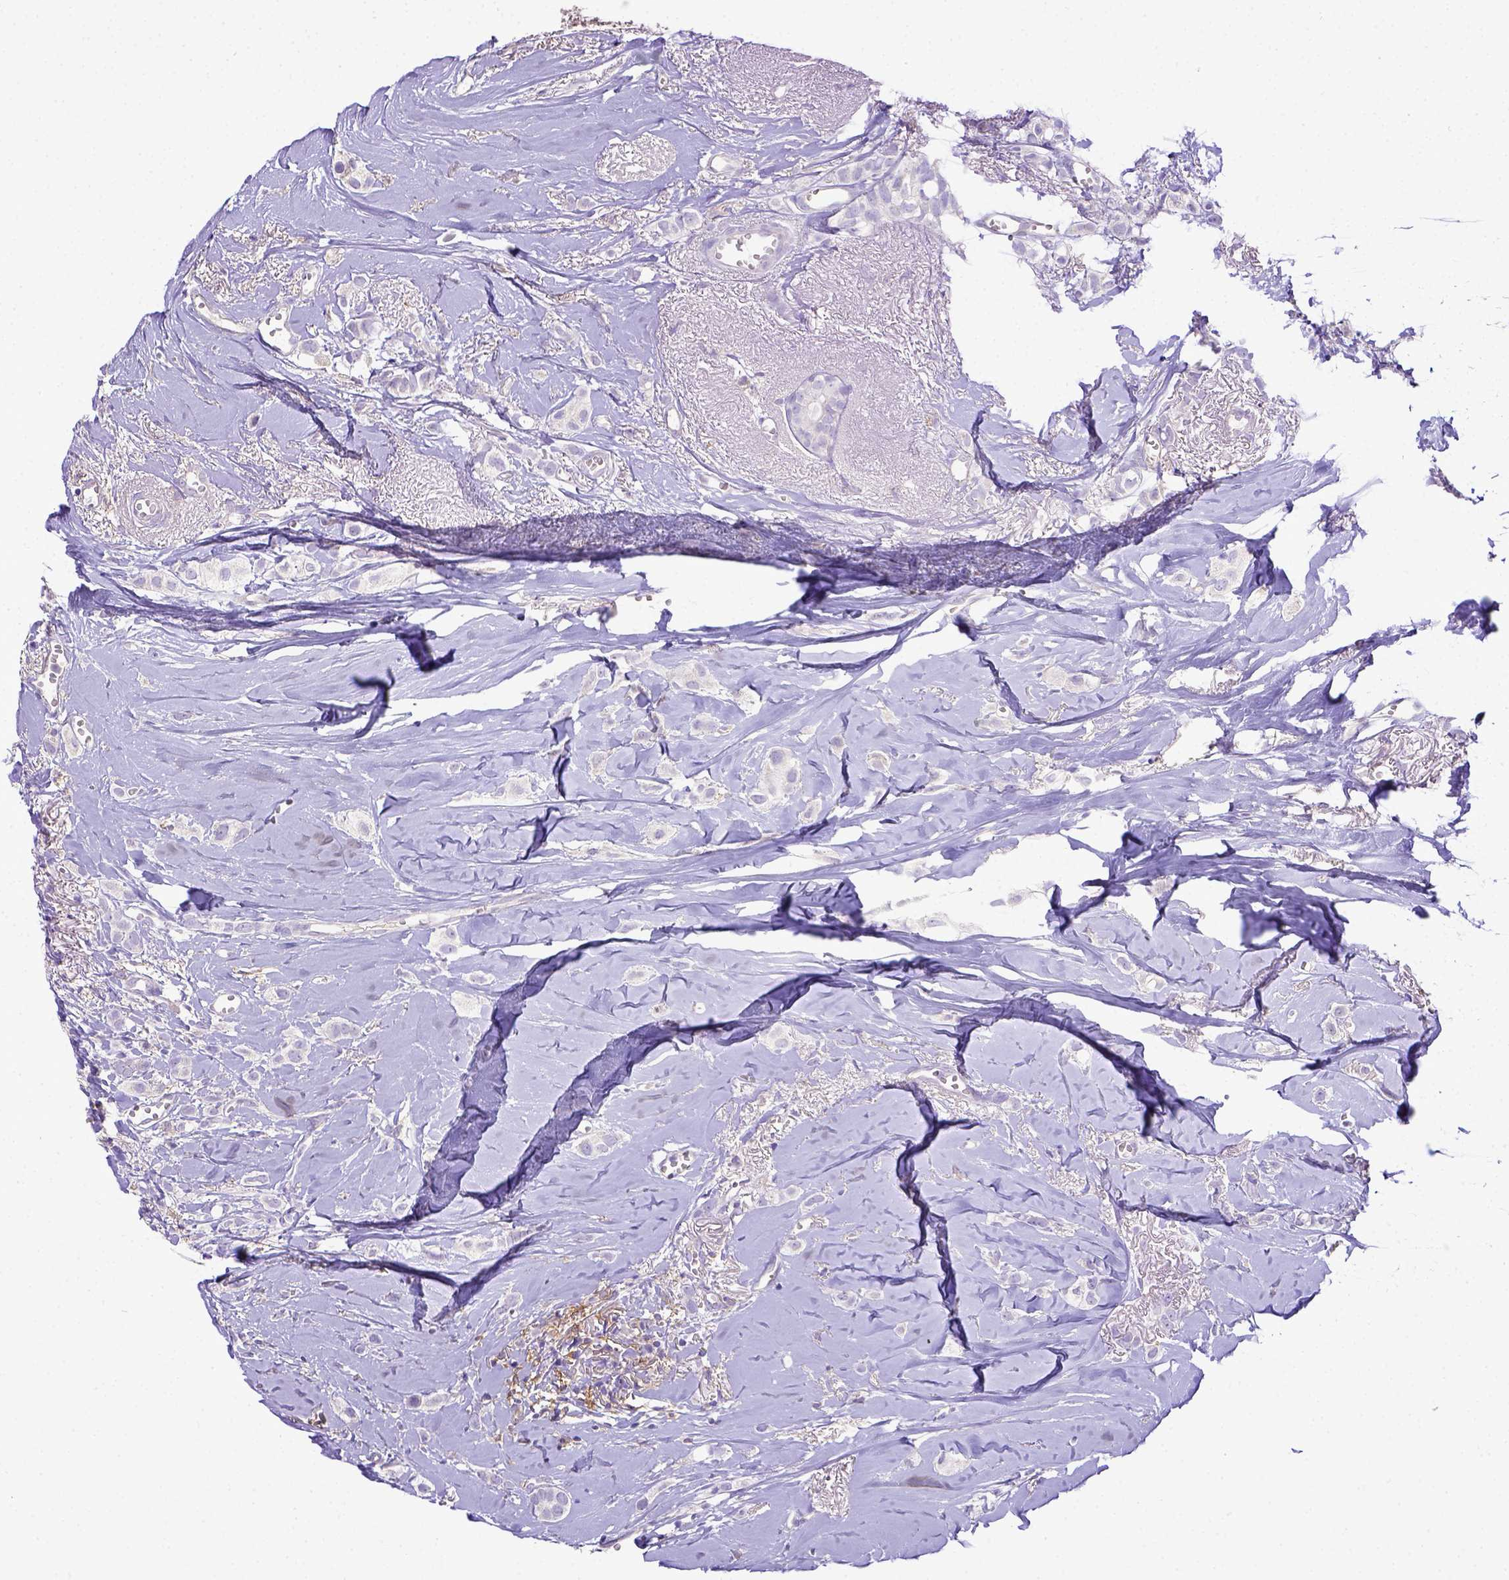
{"staining": {"intensity": "negative", "quantity": "none", "location": "none"}, "tissue": "breast cancer", "cell_type": "Tumor cells", "image_type": "cancer", "snomed": [{"axis": "morphology", "description": "Duct carcinoma"}, {"axis": "topography", "description": "Breast"}], "caption": "A micrograph of invasive ductal carcinoma (breast) stained for a protein exhibits no brown staining in tumor cells.", "gene": "CD40", "patient": {"sex": "female", "age": 85}}